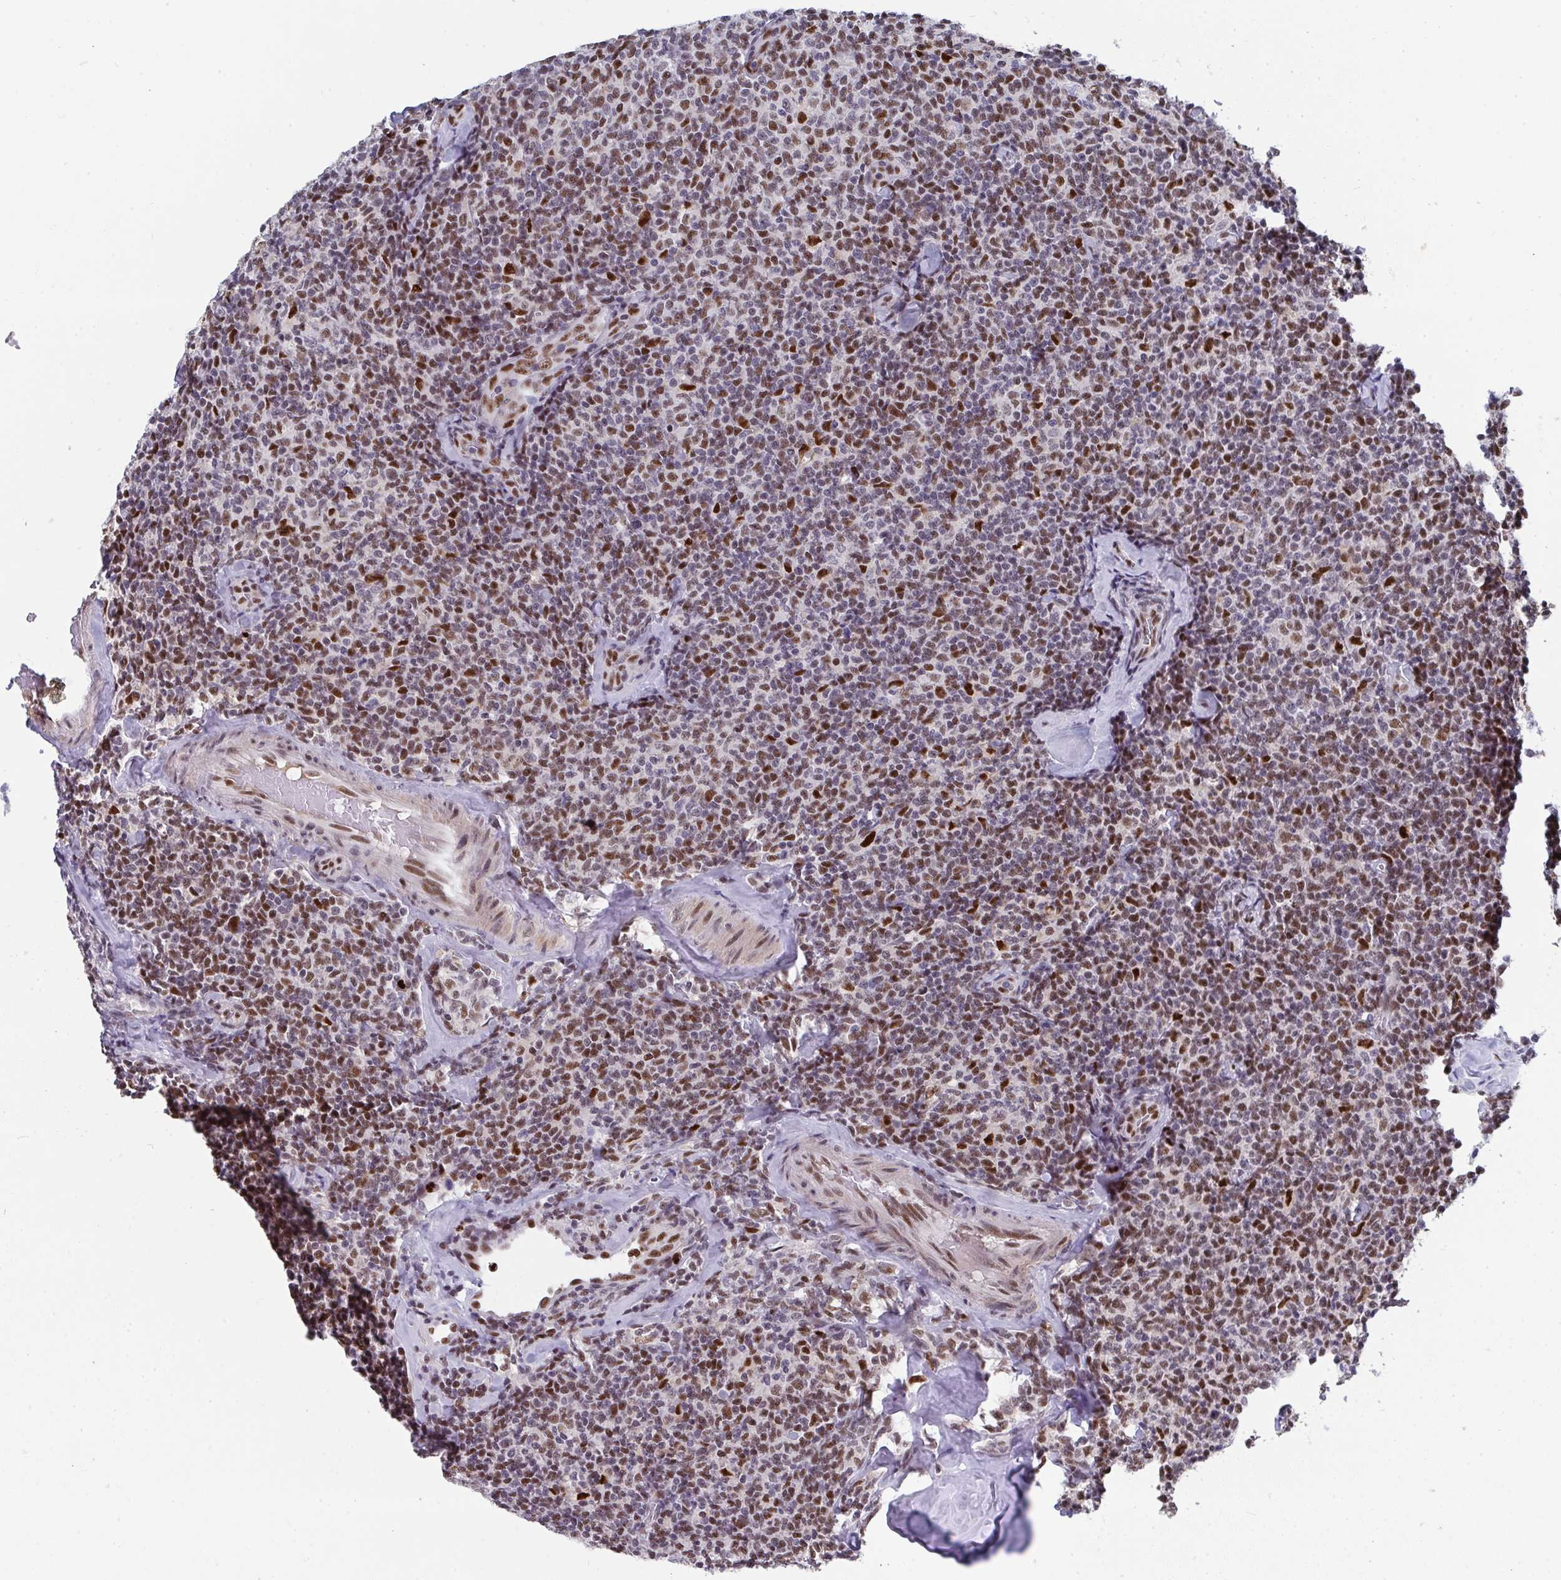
{"staining": {"intensity": "moderate", "quantity": ">75%", "location": "nuclear"}, "tissue": "lymphoma", "cell_type": "Tumor cells", "image_type": "cancer", "snomed": [{"axis": "morphology", "description": "Malignant lymphoma, non-Hodgkin's type, Low grade"}, {"axis": "topography", "description": "Lymph node"}], "caption": "Immunohistochemistry (IHC) (DAB) staining of human low-grade malignant lymphoma, non-Hodgkin's type exhibits moderate nuclear protein staining in approximately >75% of tumor cells.", "gene": "JDP2", "patient": {"sex": "female", "age": 56}}